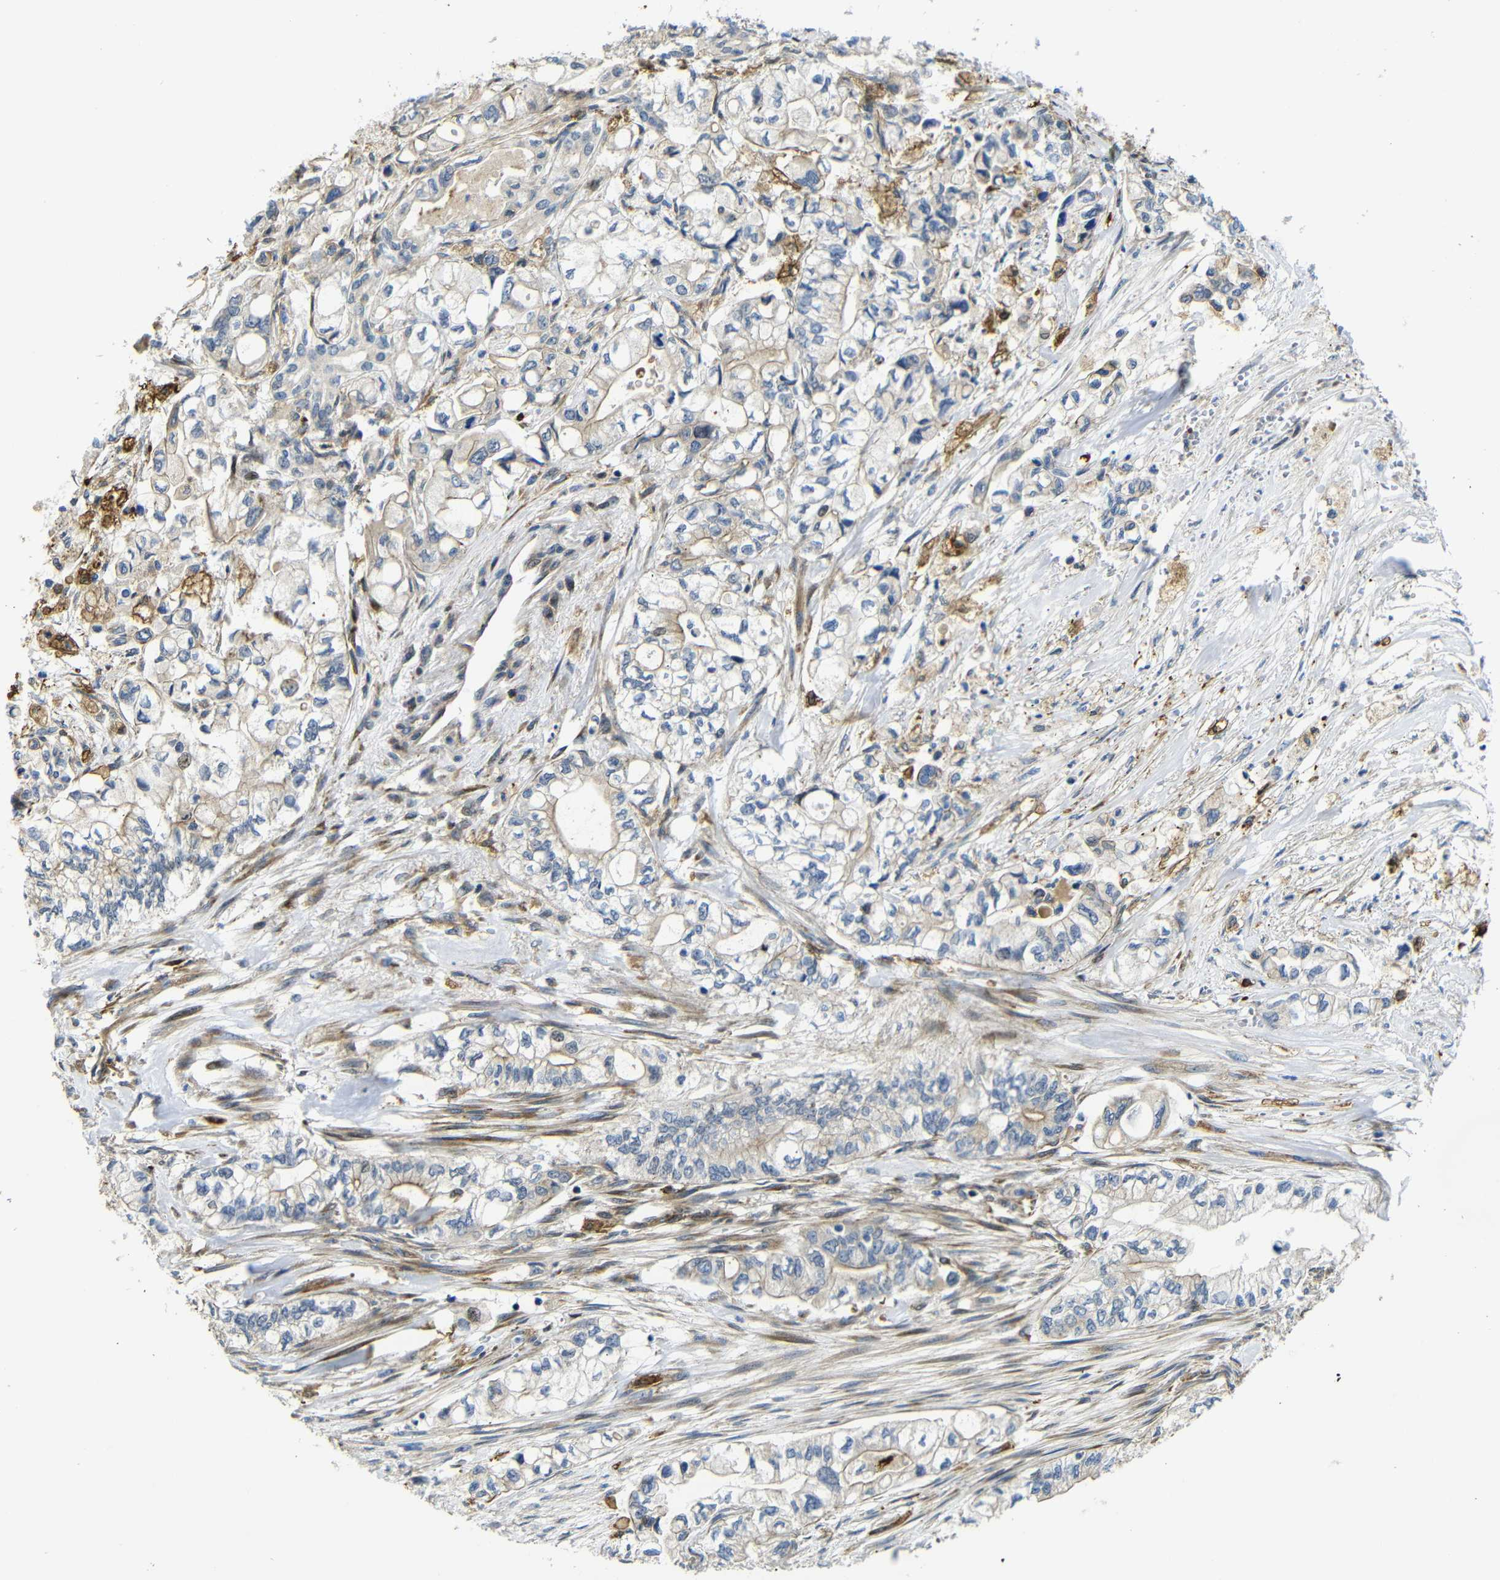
{"staining": {"intensity": "negative", "quantity": "none", "location": "none"}, "tissue": "pancreatic cancer", "cell_type": "Tumor cells", "image_type": "cancer", "snomed": [{"axis": "morphology", "description": "Adenocarcinoma, NOS"}, {"axis": "topography", "description": "Pancreas"}], "caption": "This is an immunohistochemistry (IHC) histopathology image of human pancreatic cancer (adenocarcinoma). There is no expression in tumor cells.", "gene": "PARP14", "patient": {"sex": "male", "age": 79}}